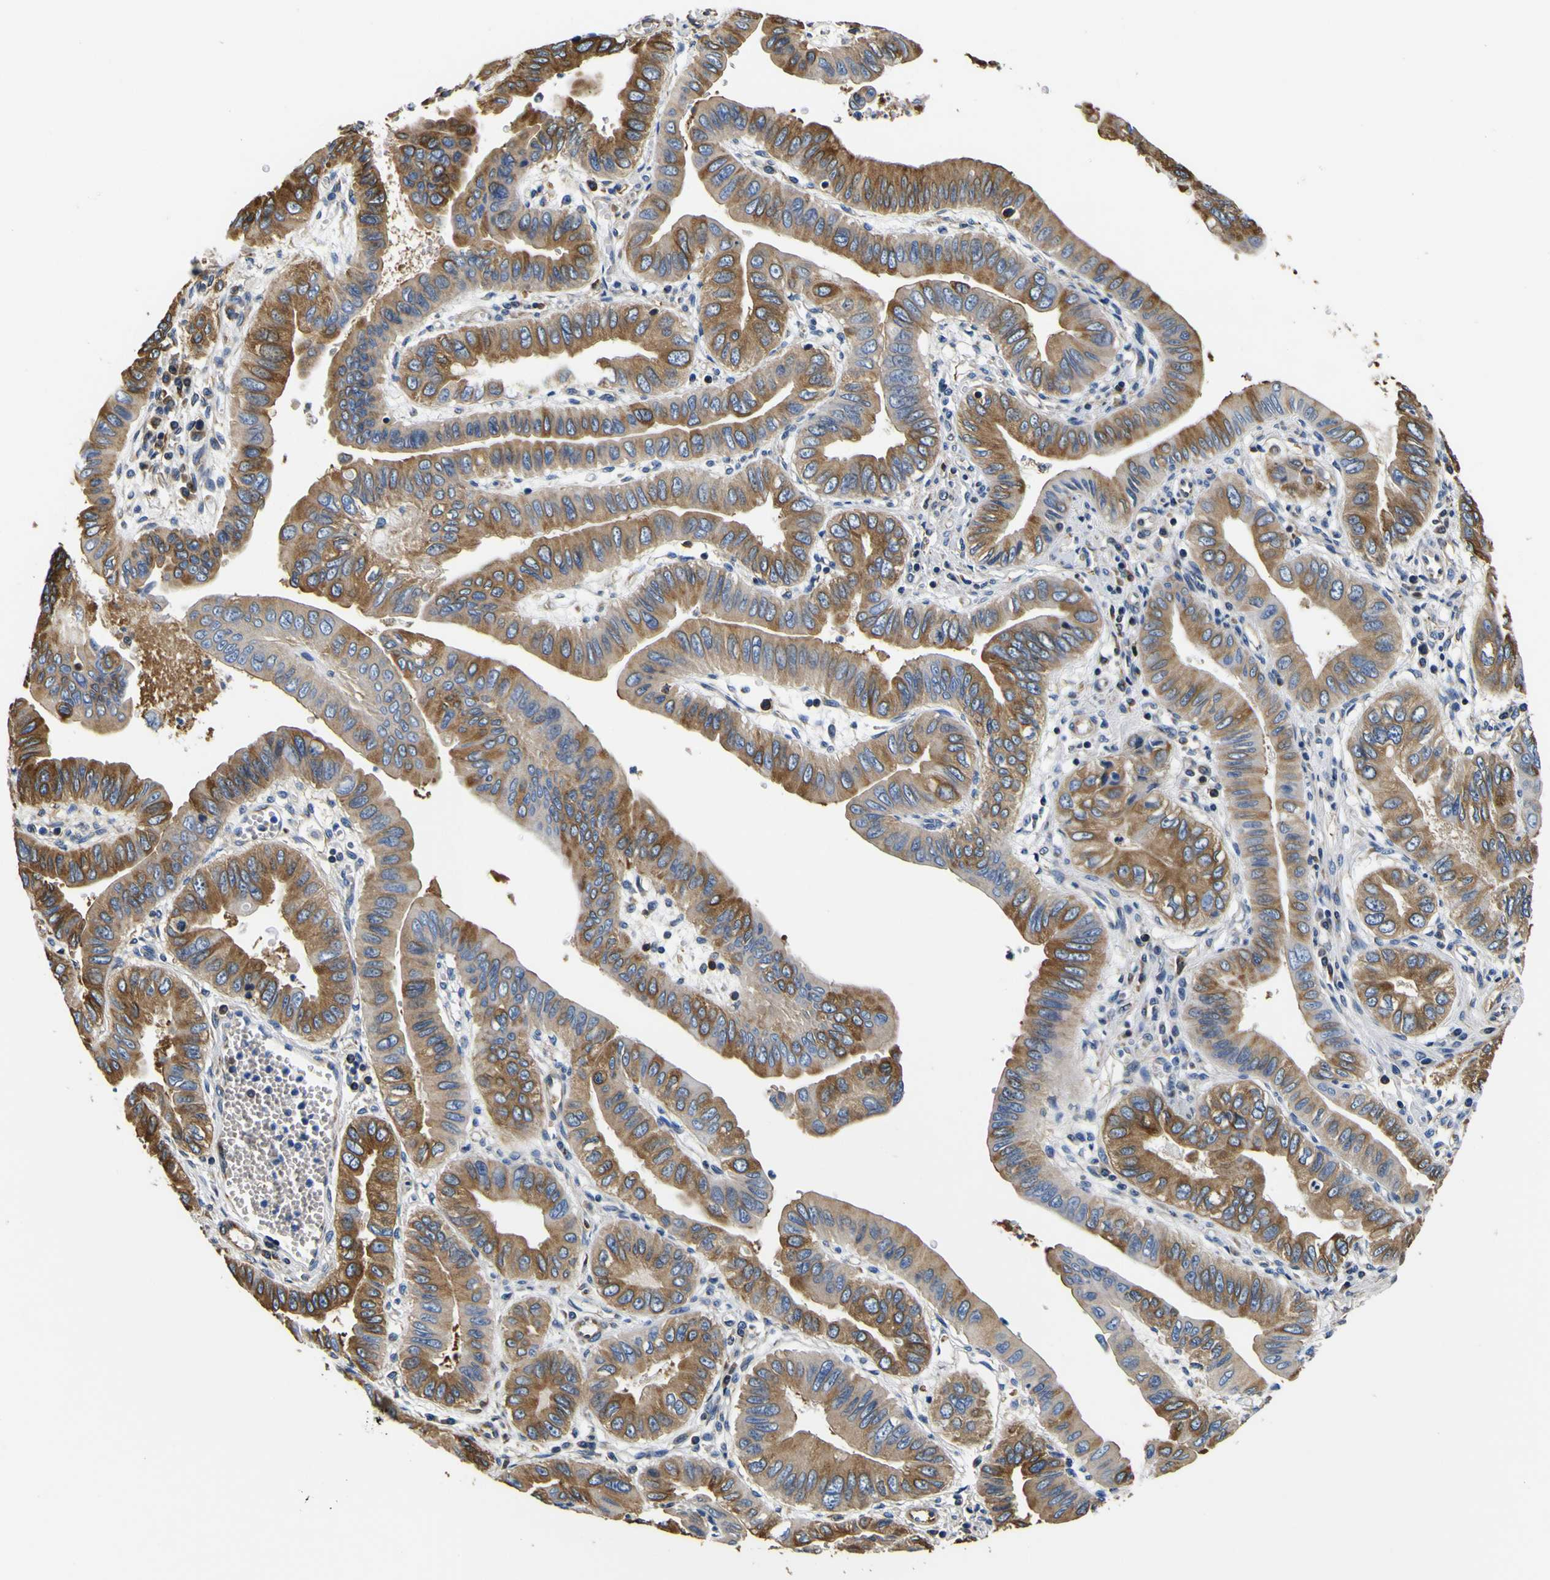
{"staining": {"intensity": "moderate", "quantity": ">75%", "location": "cytoplasmic/membranous"}, "tissue": "pancreatic cancer", "cell_type": "Tumor cells", "image_type": "cancer", "snomed": [{"axis": "morphology", "description": "Normal tissue, NOS"}, {"axis": "topography", "description": "Lymph node"}], "caption": "Pancreatic cancer stained with a brown dye demonstrates moderate cytoplasmic/membranous positive expression in approximately >75% of tumor cells.", "gene": "TUBA1B", "patient": {"sex": "male", "age": 50}}